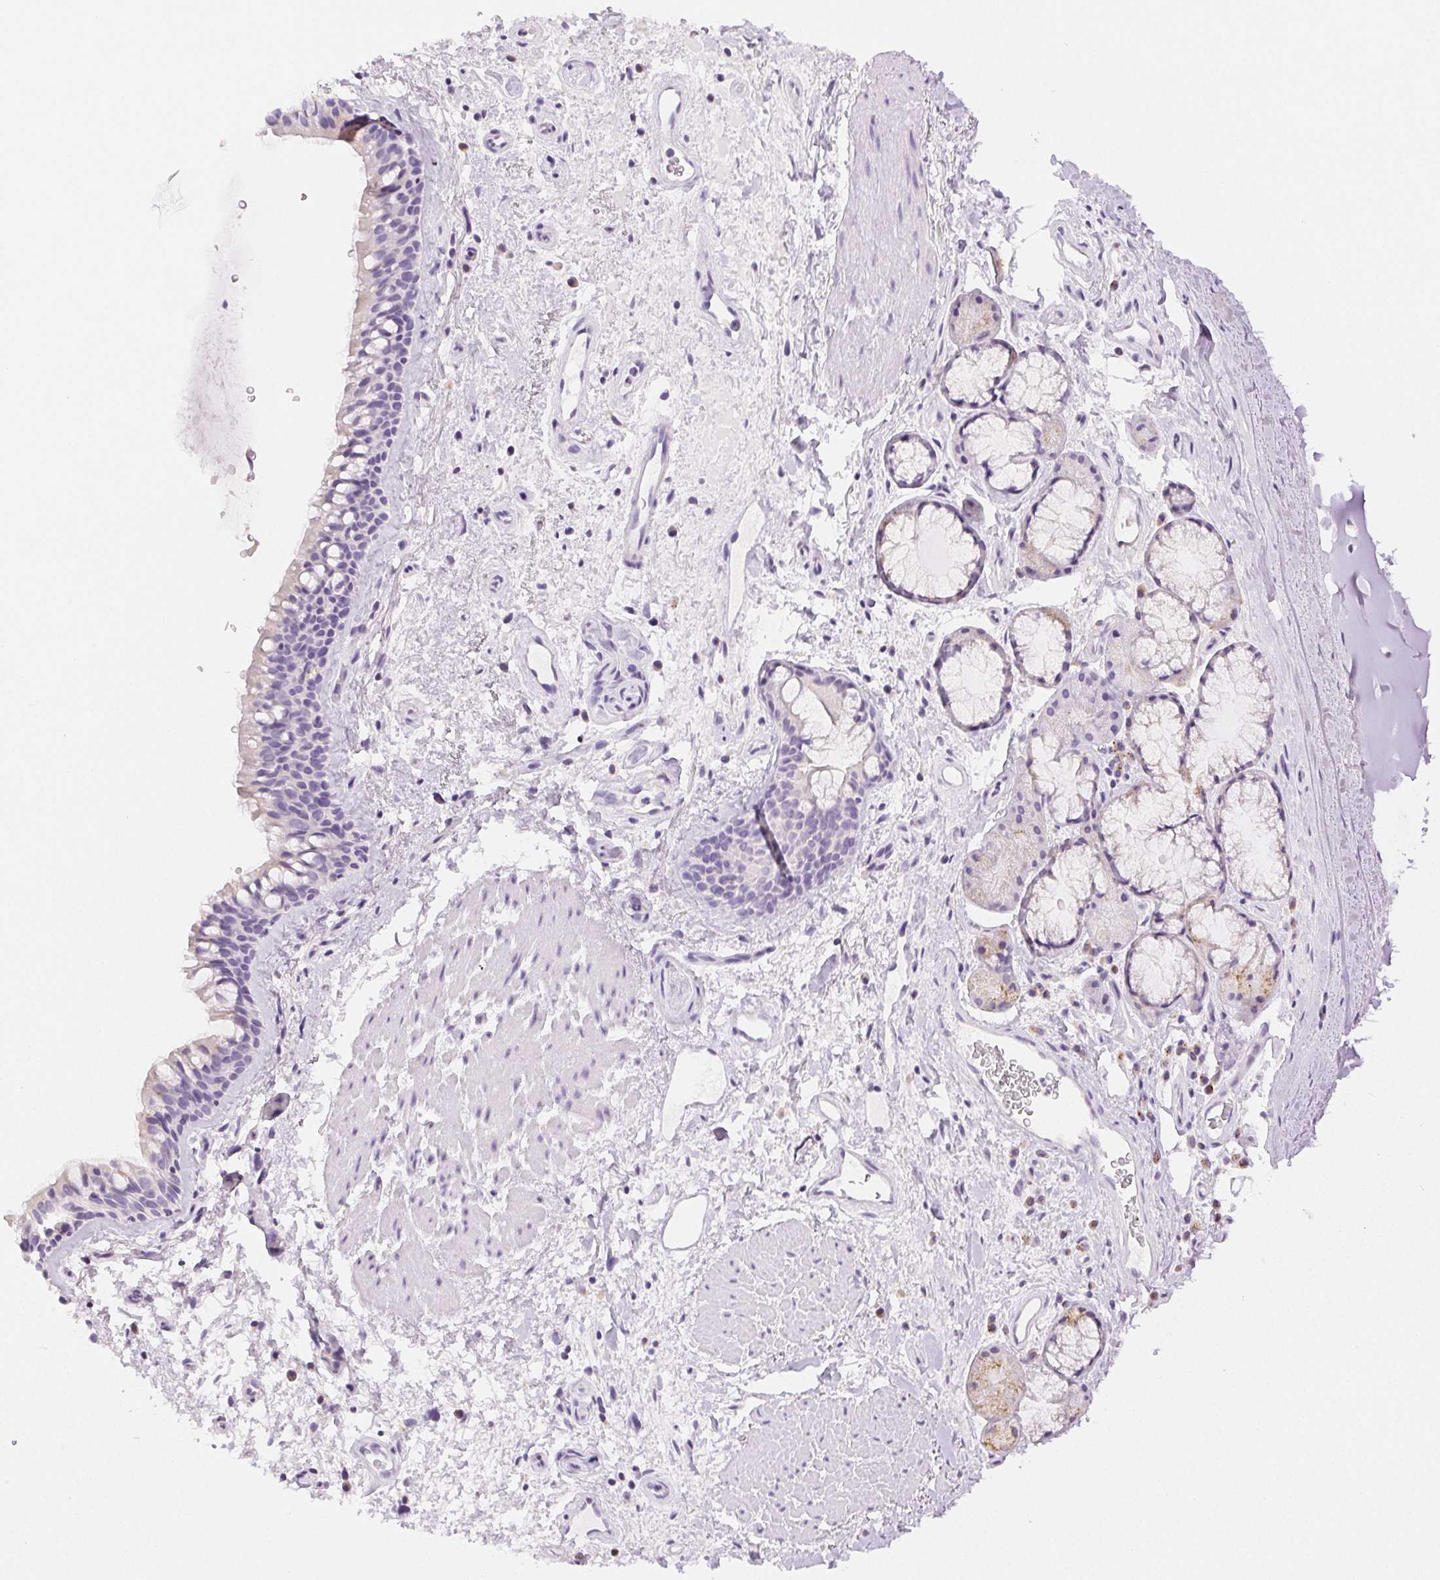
{"staining": {"intensity": "negative", "quantity": "none", "location": "none"}, "tissue": "bronchus", "cell_type": "Respiratory epithelial cells", "image_type": "normal", "snomed": [{"axis": "morphology", "description": "Normal tissue, NOS"}, {"axis": "topography", "description": "Bronchus"}], "caption": "A micrograph of human bronchus is negative for staining in respiratory epithelial cells.", "gene": "SLC5A2", "patient": {"sex": "male", "age": 48}}